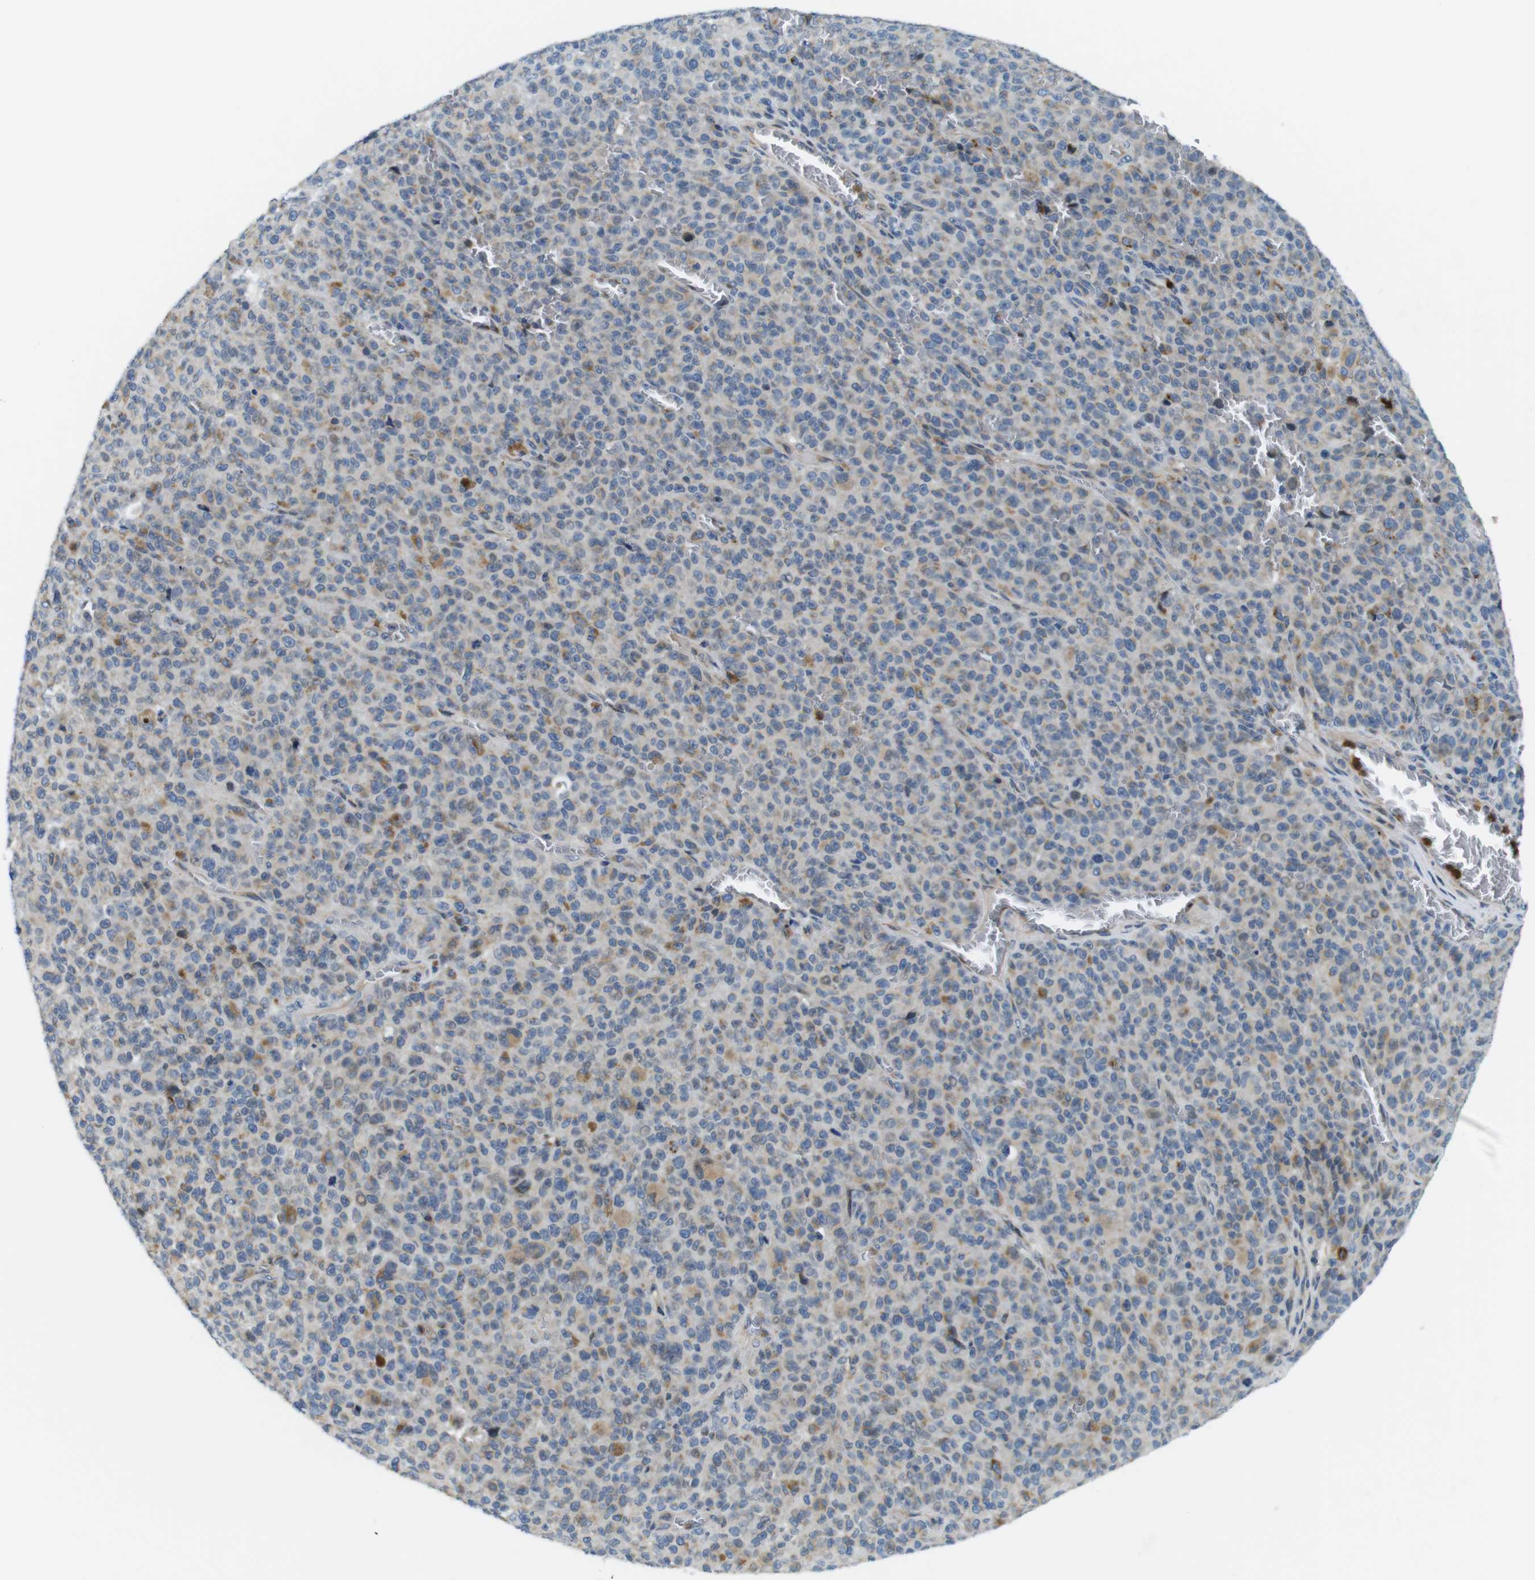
{"staining": {"intensity": "weak", "quantity": "25%-75%", "location": "cytoplasmic/membranous"}, "tissue": "melanoma", "cell_type": "Tumor cells", "image_type": "cancer", "snomed": [{"axis": "morphology", "description": "Malignant melanoma, NOS"}, {"axis": "topography", "description": "Skin"}], "caption": "IHC micrograph of neoplastic tissue: malignant melanoma stained using immunohistochemistry (IHC) displays low levels of weak protein expression localized specifically in the cytoplasmic/membranous of tumor cells, appearing as a cytoplasmic/membranous brown color.", "gene": "ZDHHC3", "patient": {"sex": "female", "age": 82}}